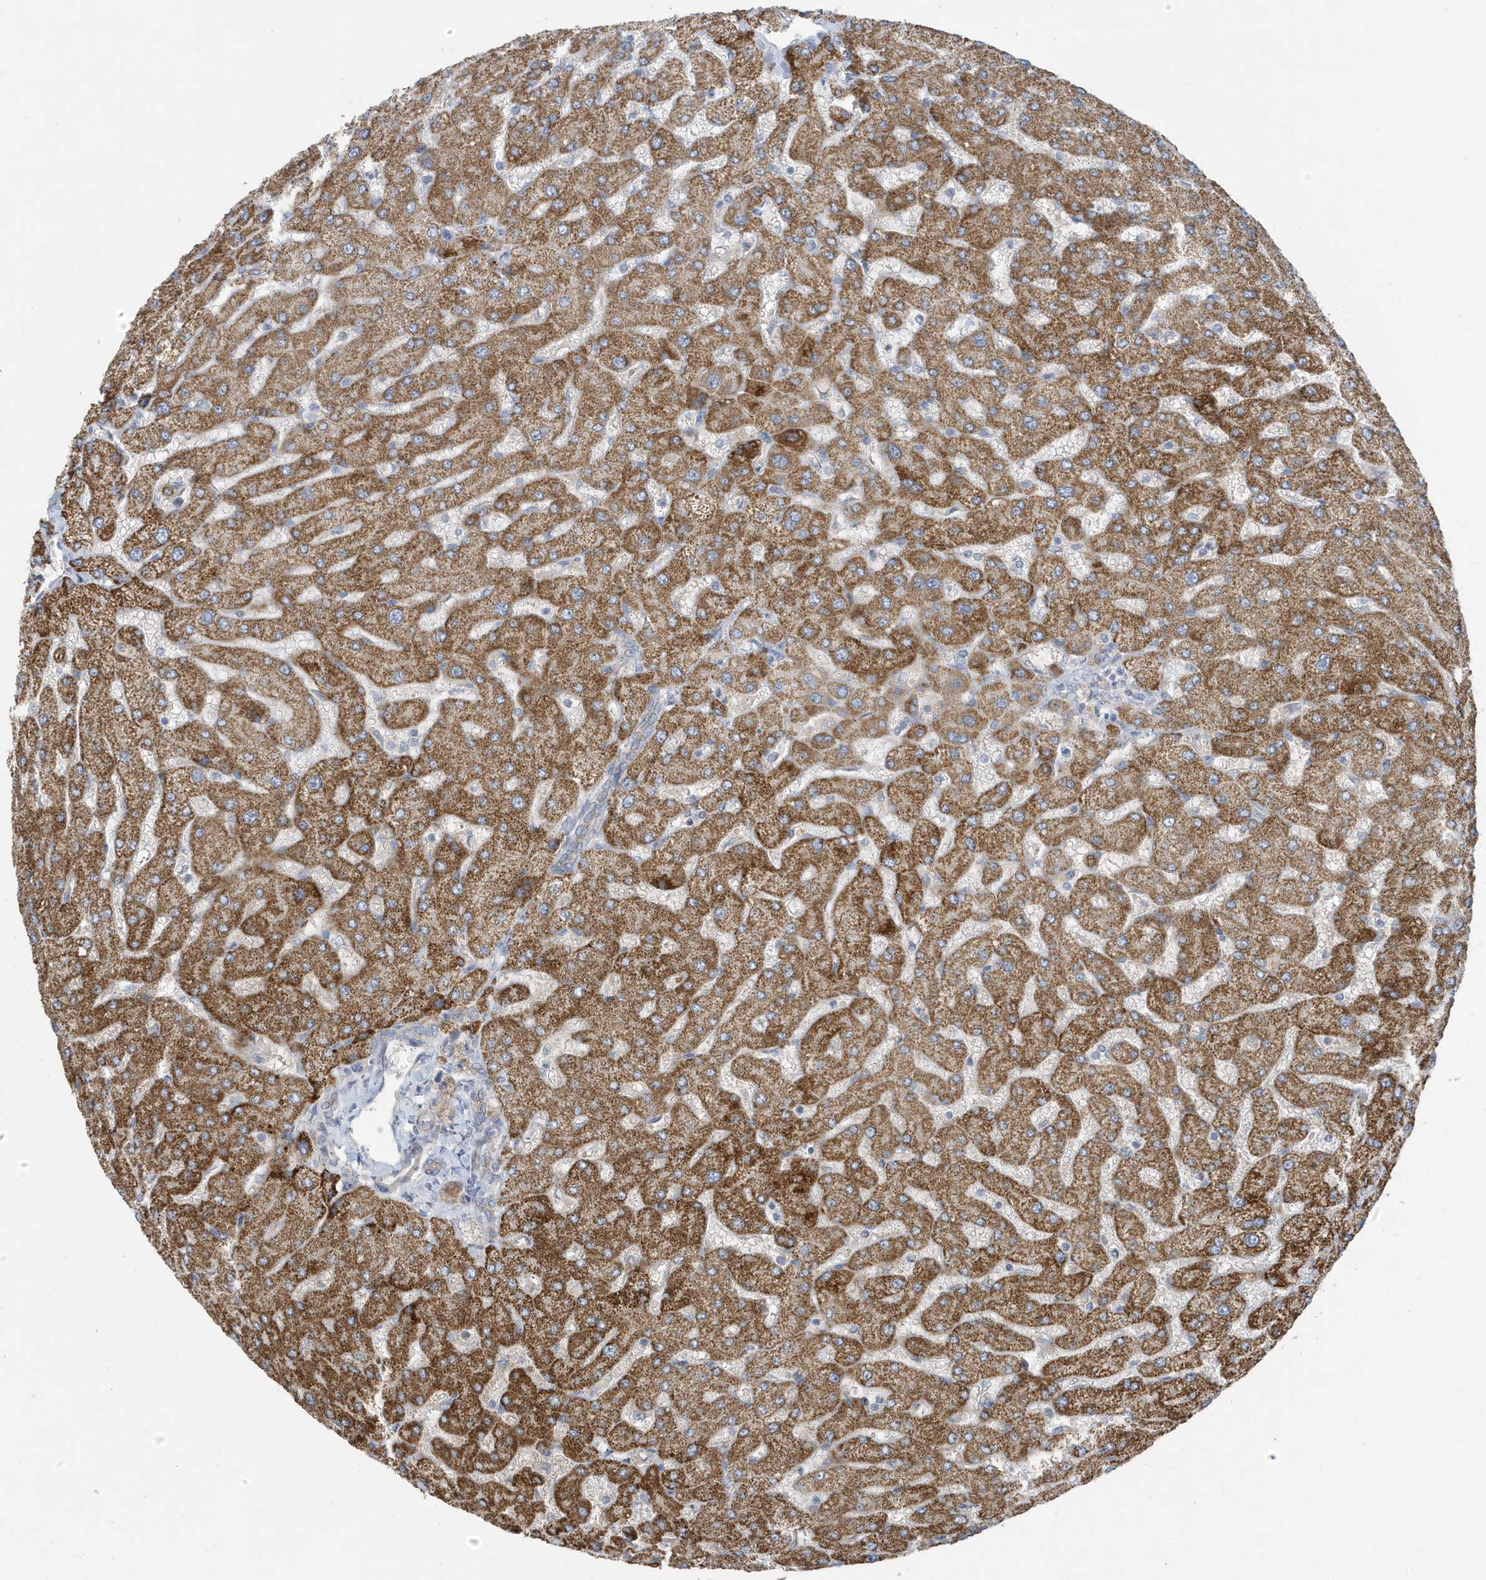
{"staining": {"intensity": "weak", "quantity": ">75%", "location": "cytoplasmic/membranous"}, "tissue": "liver", "cell_type": "Cholangiocytes", "image_type": "normal", "snomed": [{"axis": "morphology", "description": "Normal tissue, NOS"}, {"axis": "topography", "description": "Liver"}], "caption": "DAB (3,3'-diaminobenzidine) immunohistochemical staining of benign human liver exhibits weak cytoplasmic/membranous protein staining in about >75% of cholangiocytes.", "gene": "ATP13A5", "patient": {"sex": "male", "age": 55}}